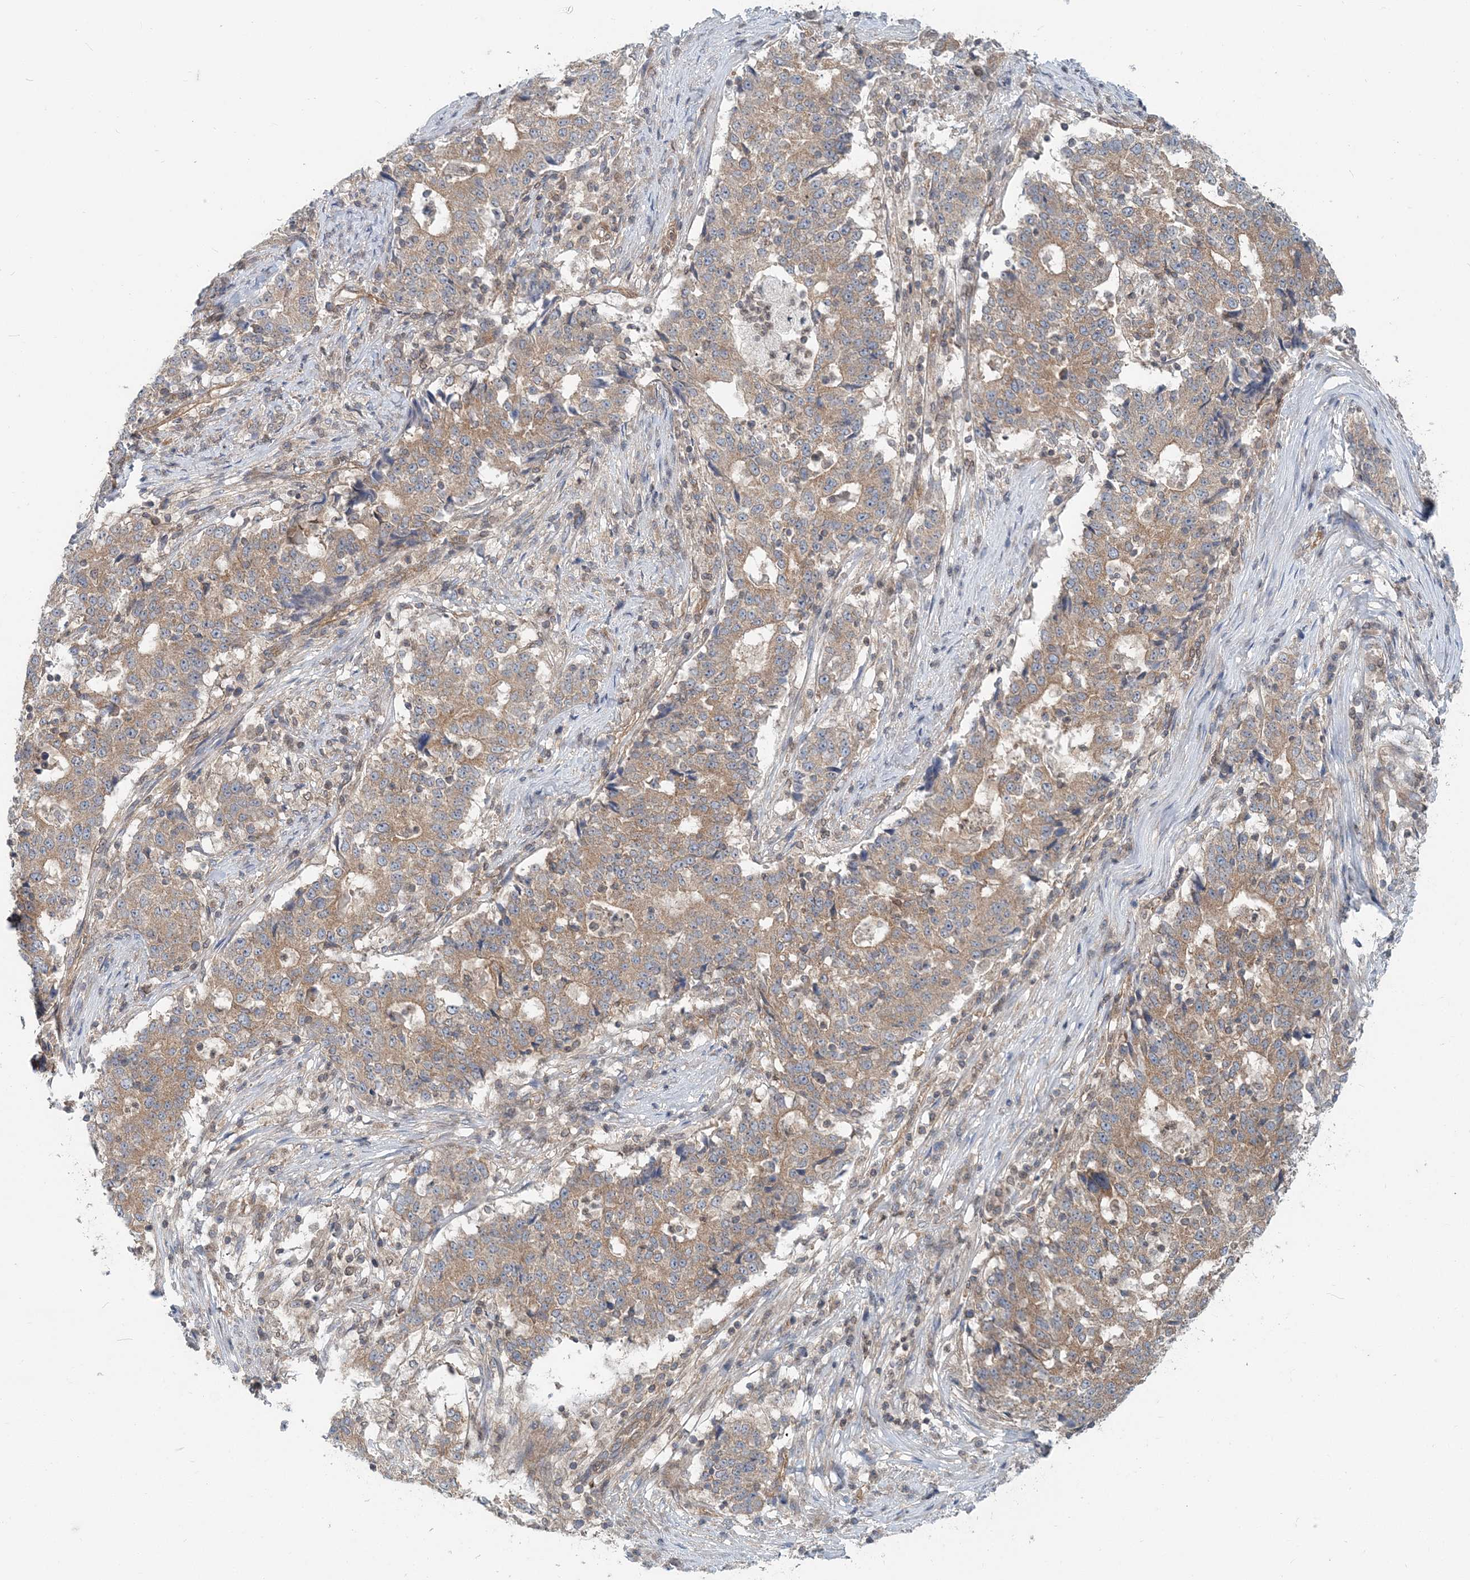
{"staining": {"intensity": "moderate", "quantity": ">75%", "location": "cytoplasmic/membranous"}, "tissue": "stomach cancer", "cell_type": "Tumor cells", "image_type": "cancer", "snomed": [{"axis": "morphology", "description": "Adenocarcinoma, NOS"}, {"axis": "topography", "description": "Stomach"}], "caption": "The photomicrograph demonstrates immunohistochemical staining of stomach cancer (adenocarcinoma). There is moderate cytoplasmic/membranous staining is appreciated in approximately >75% of tumor cells. The staining was performed using DAB (3,3'-diaminobenzidine) to visualize the protein expression in brown, while the nuclei were stained in blue with hematoxylin (Magnification: 20x).", "gene": "MOB4", "patient": {"sex": "male", "age": 59}}